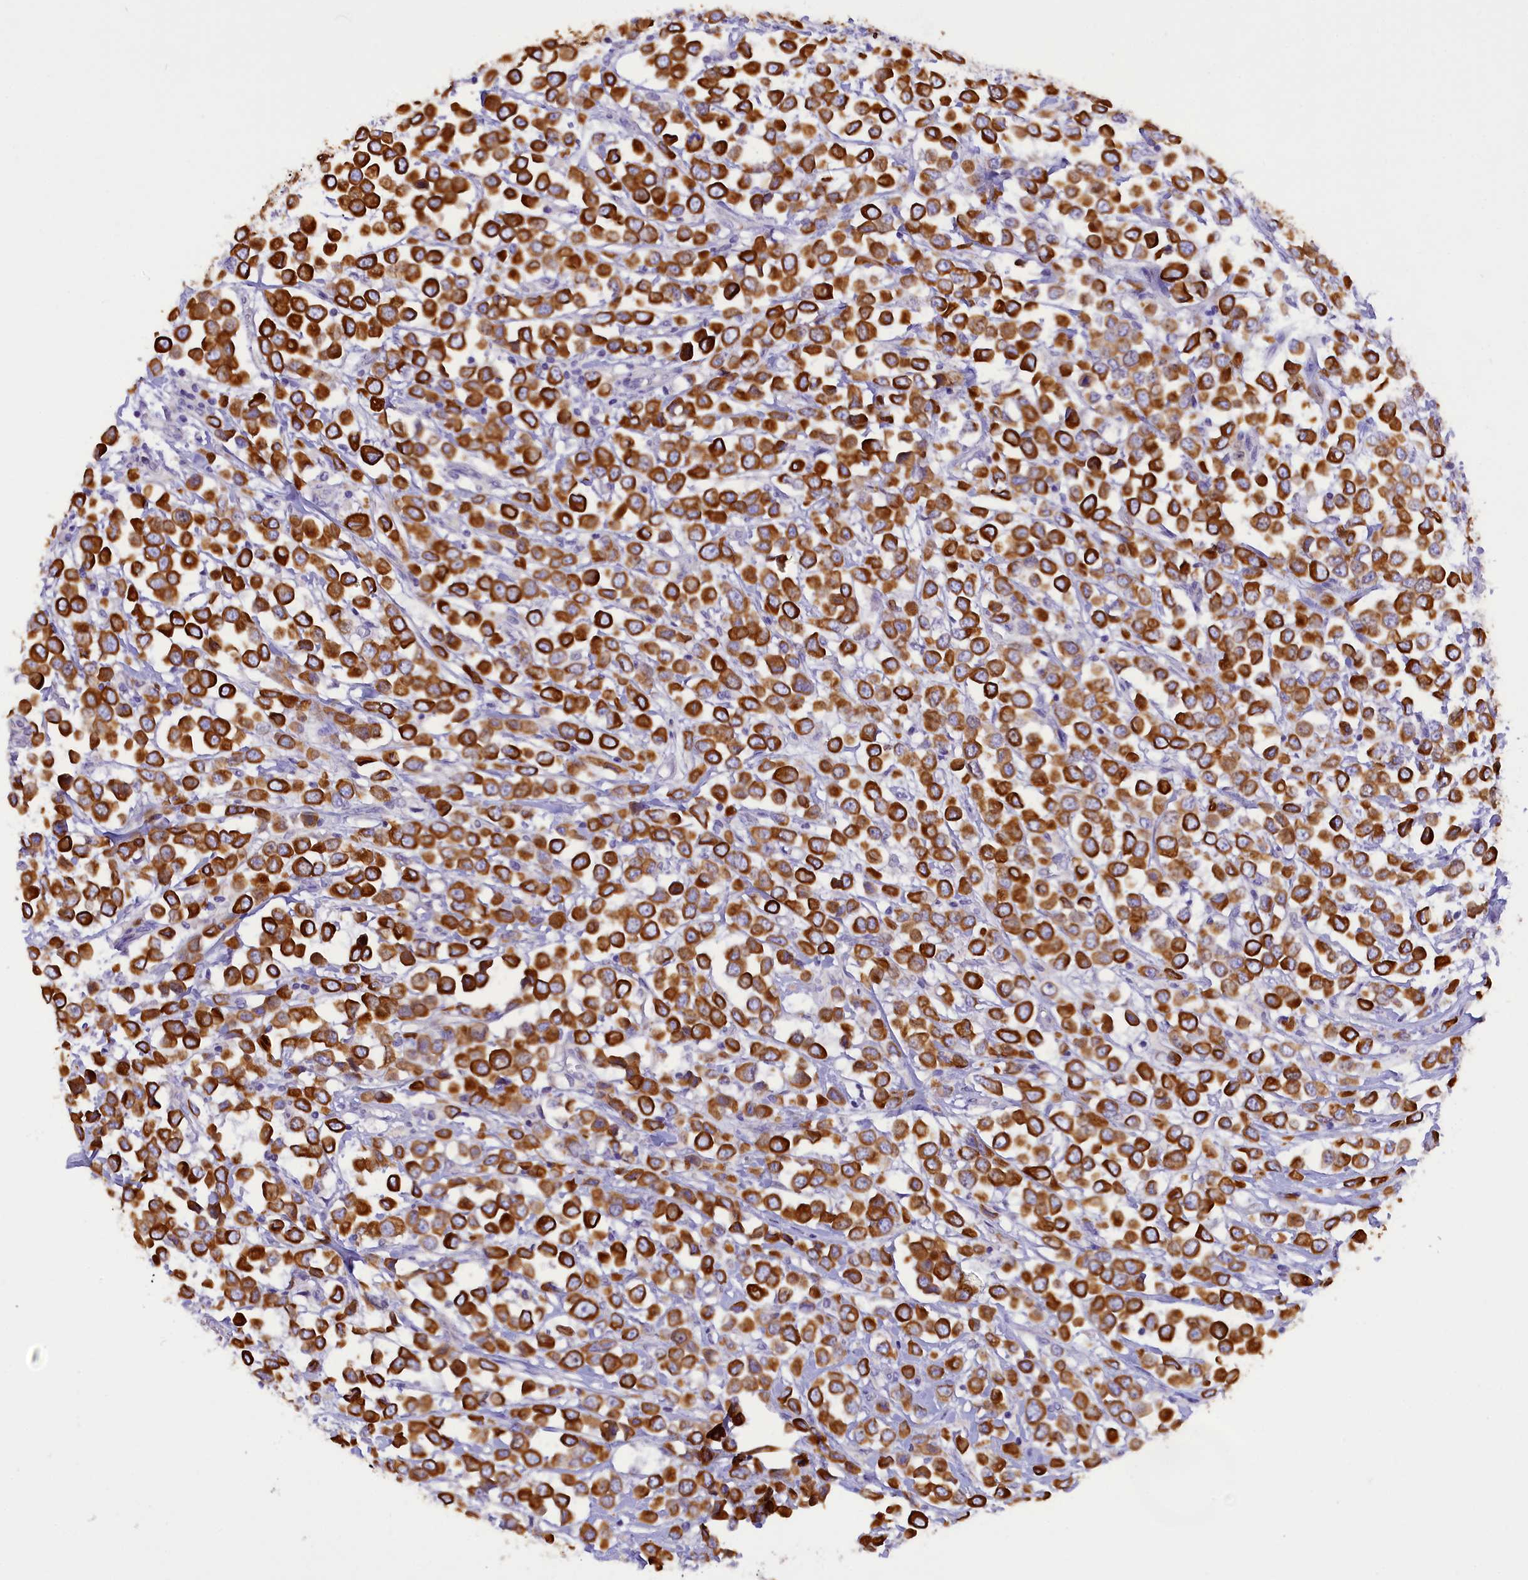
{"staining": {"intensity": "strong", "quantity": ">75%", "location": "cytoplasmic/membranous"}, "tissue": "breast cancer", "cell_type": "Tumor cells", "image_type": "cancer", "snomed": [{"axis": "morphology", "description": "Duct carcinoma"}, {"axis": "topography", "description": "Breast"}], "caption": "Strong cytoplasmic/membranous positivity for a protein is appreciated in approximately >75% of tumor cells of invasive ductal carcinoma (breast) using immunohistochemistry (IHC).", "gene": "PKIA", "patient": {"sex": "female", "age": 61}}